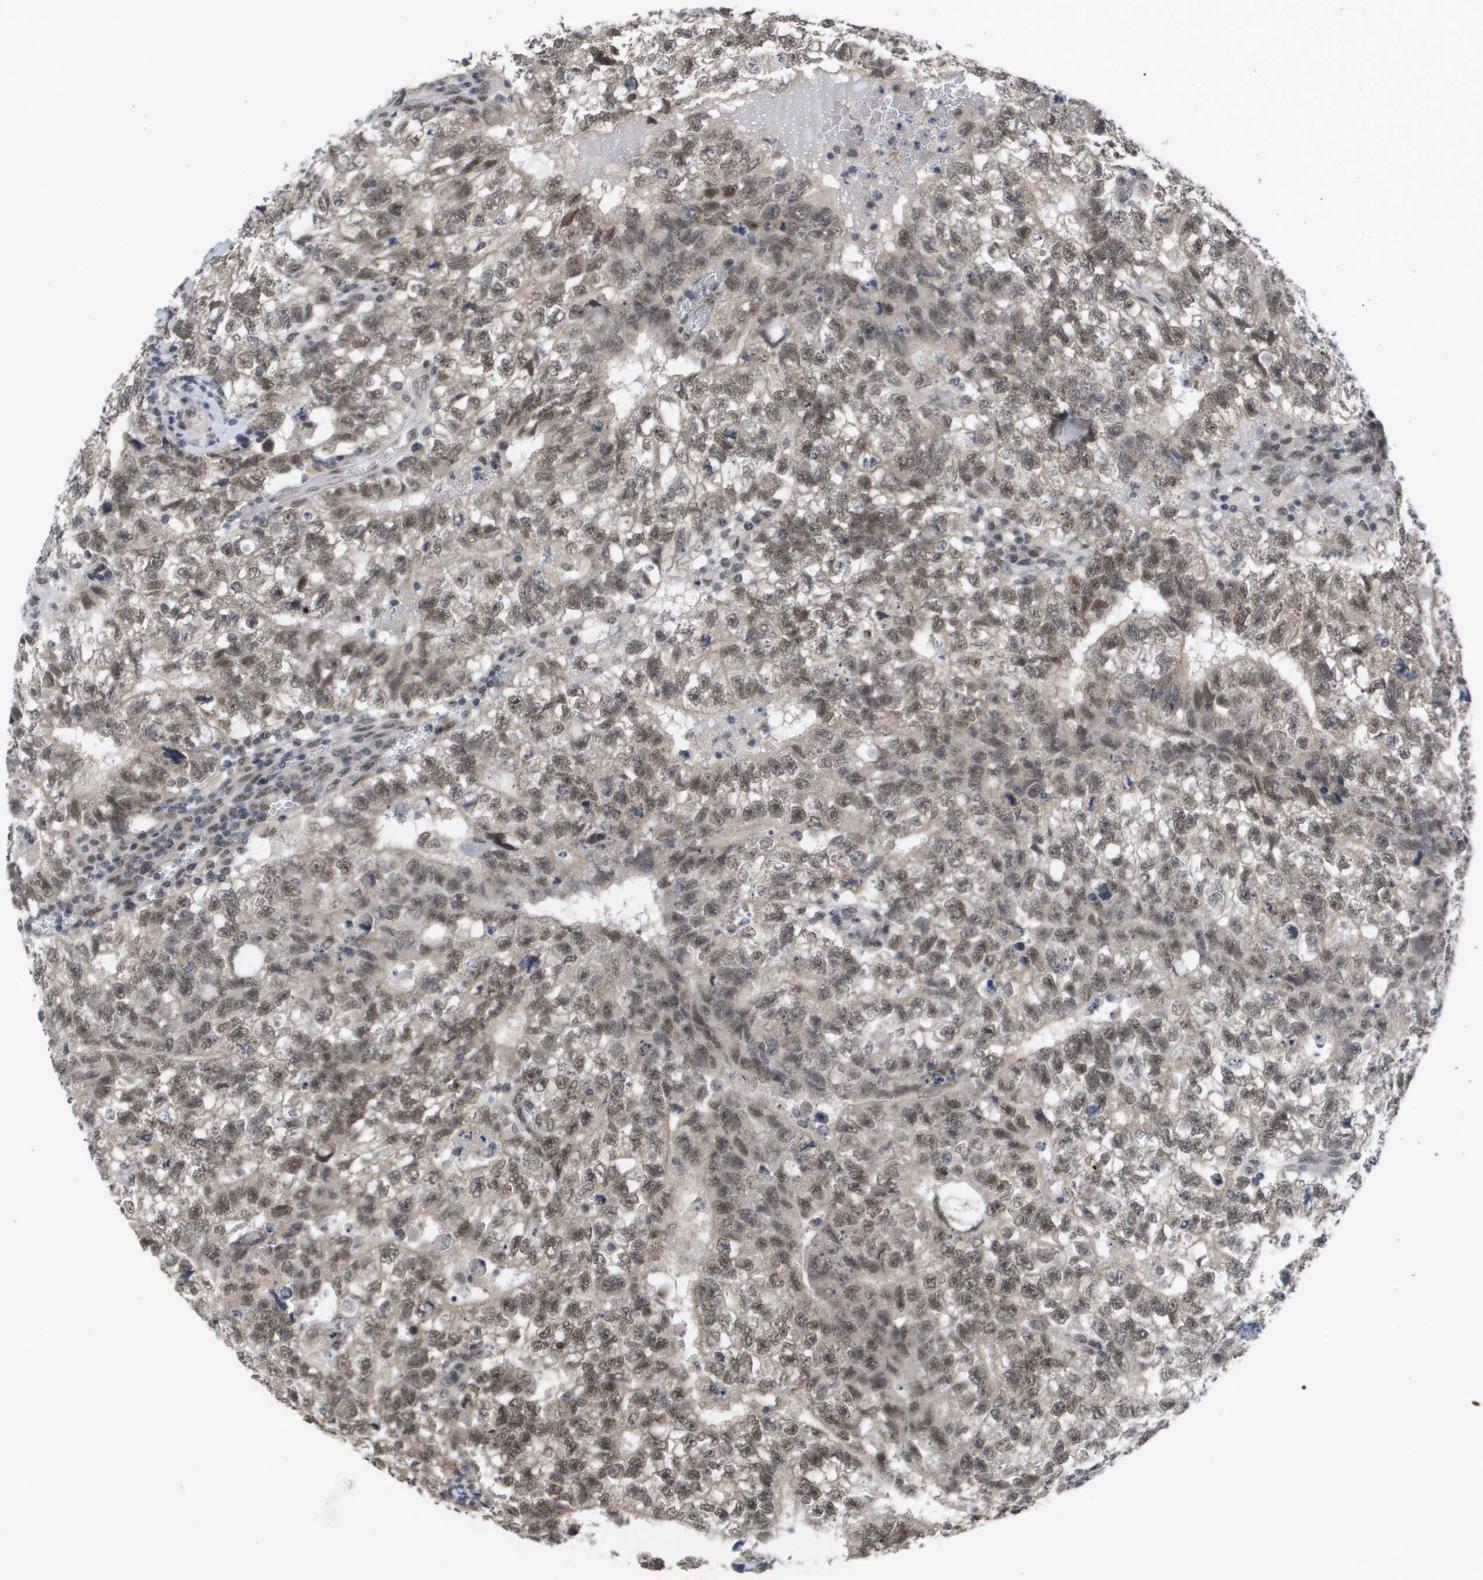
{"staining": {"intensity": "moderate", "quantity": ">75%", "location": "nuclear"}, "tissue": "testis cancer", "cell_type": "Tumor cells", "image_type": "cancer", "snomed": [{"axis": "morphology", "description": "Seminoma, NOS"}, {"axis": "morphology", "description": "Carcinoma, Embryonal, NOS"}, {"axis": "topography", "description": "Testis"}], "caption": "Immunohistochemistry of testis cancer (embryonal carcinoma) reveals medium levels of moderate nuclear expression in approximately >75% of tumor cells. Using DAB (3,3'-diaminobenzidine) (brown) and hematoxylin (blue) stains, captured at high magnification using brightfield microscopy.", "gene": "AMBRA1", "patient": {"sex": "male", "age": 38}}